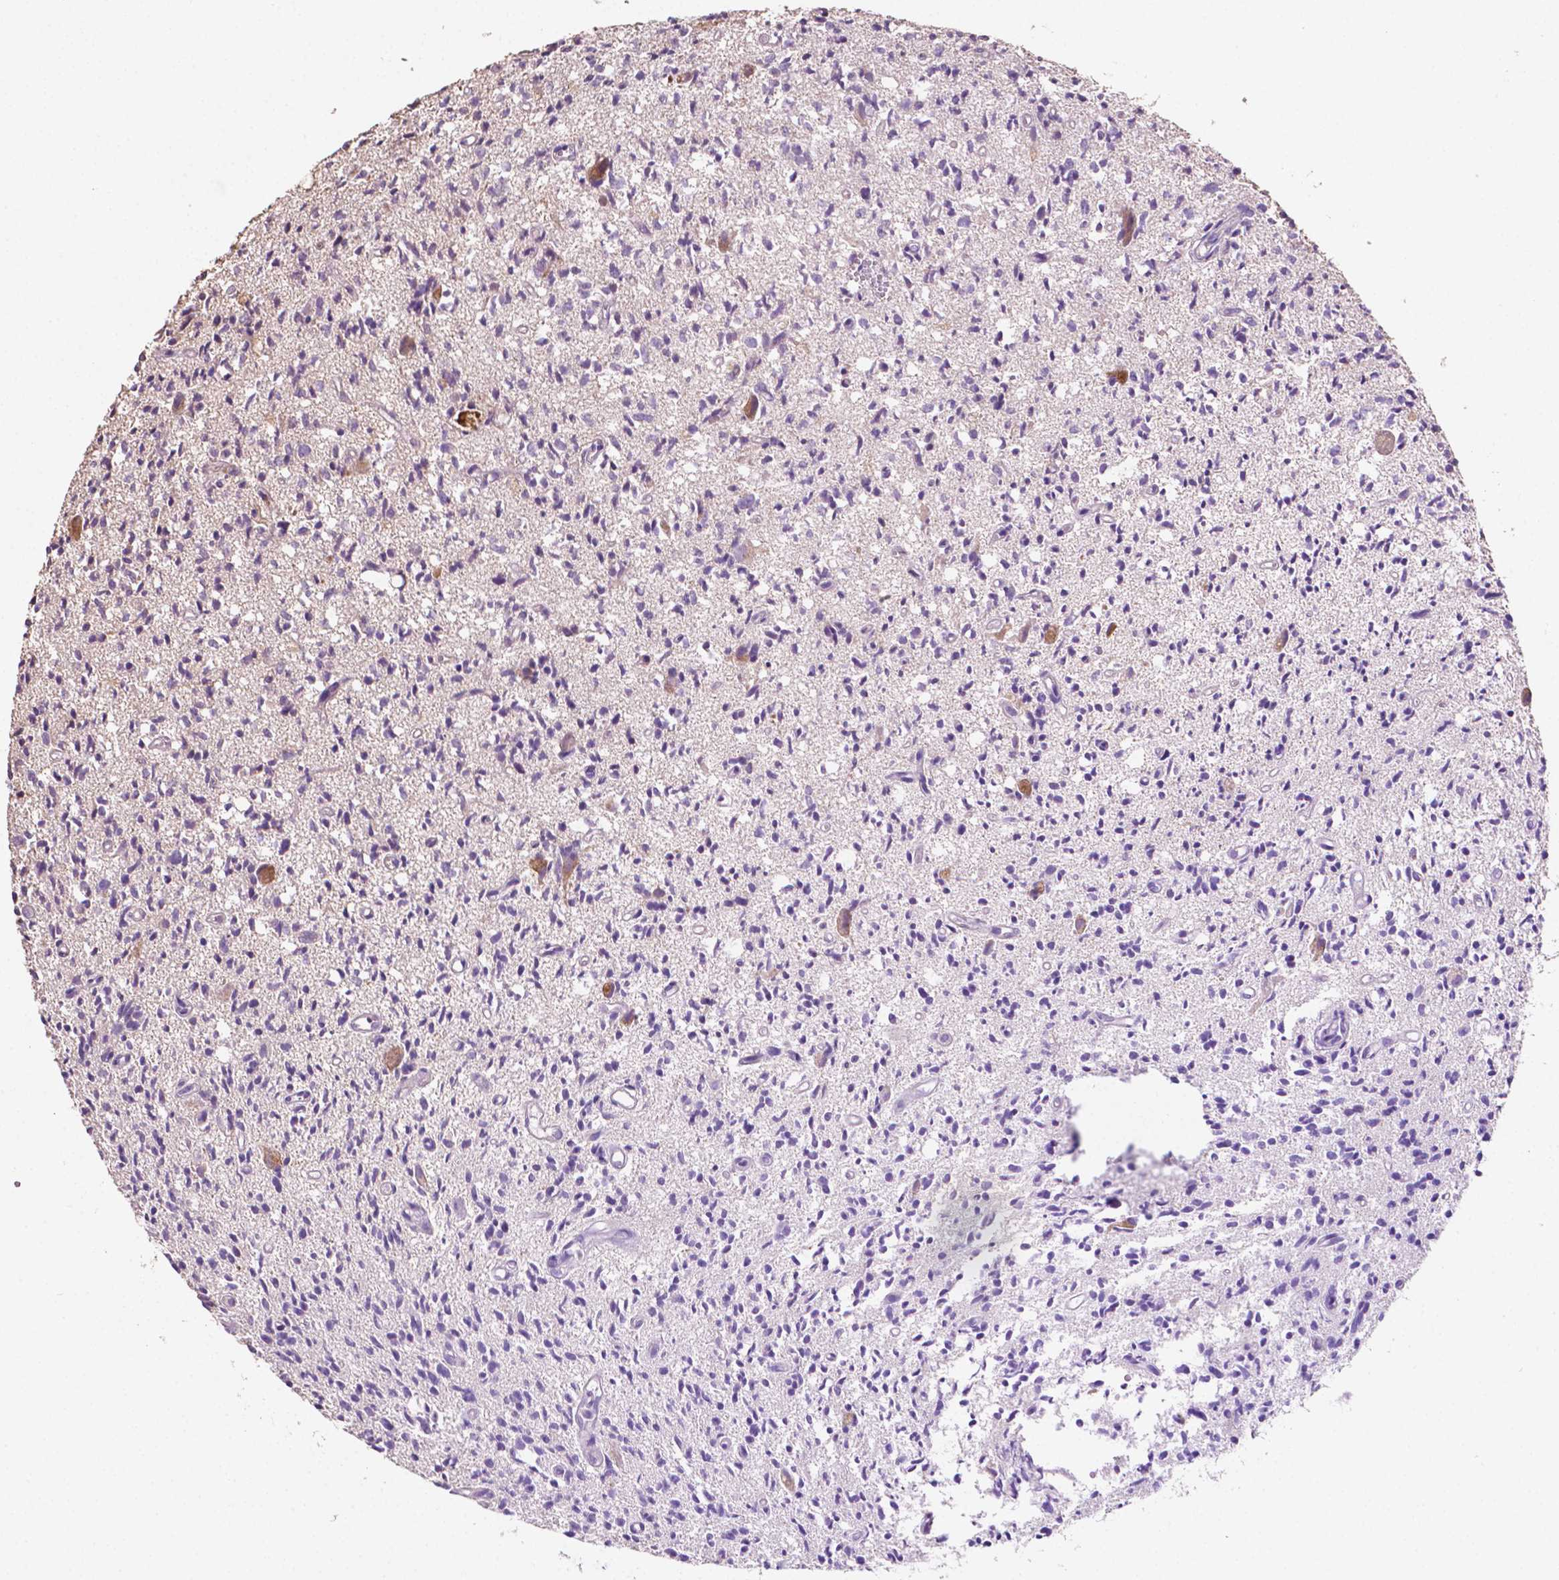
{"staining": {"intensity": "negative", "quantity": "none", "location": "none"}, "tissue": "glioma", "cell_type": "Tumor cells", "image_type": "cancer", "snomed": [{"axis": "morphology", "description": "Glioma, malignant, Low grade"}, {"axis": "topography", "description": "Brain"}], "caption": "Photomicrograph shows no significant protein positivity in tumor cells of glioma. The staining is performed using DAB (3,3'-diaminobenzidine) brown chromogen with nuclei counter-stained in using hematoxylin.", "gene": "LRR1", "patient": {"sex": "male", "age": 64}}